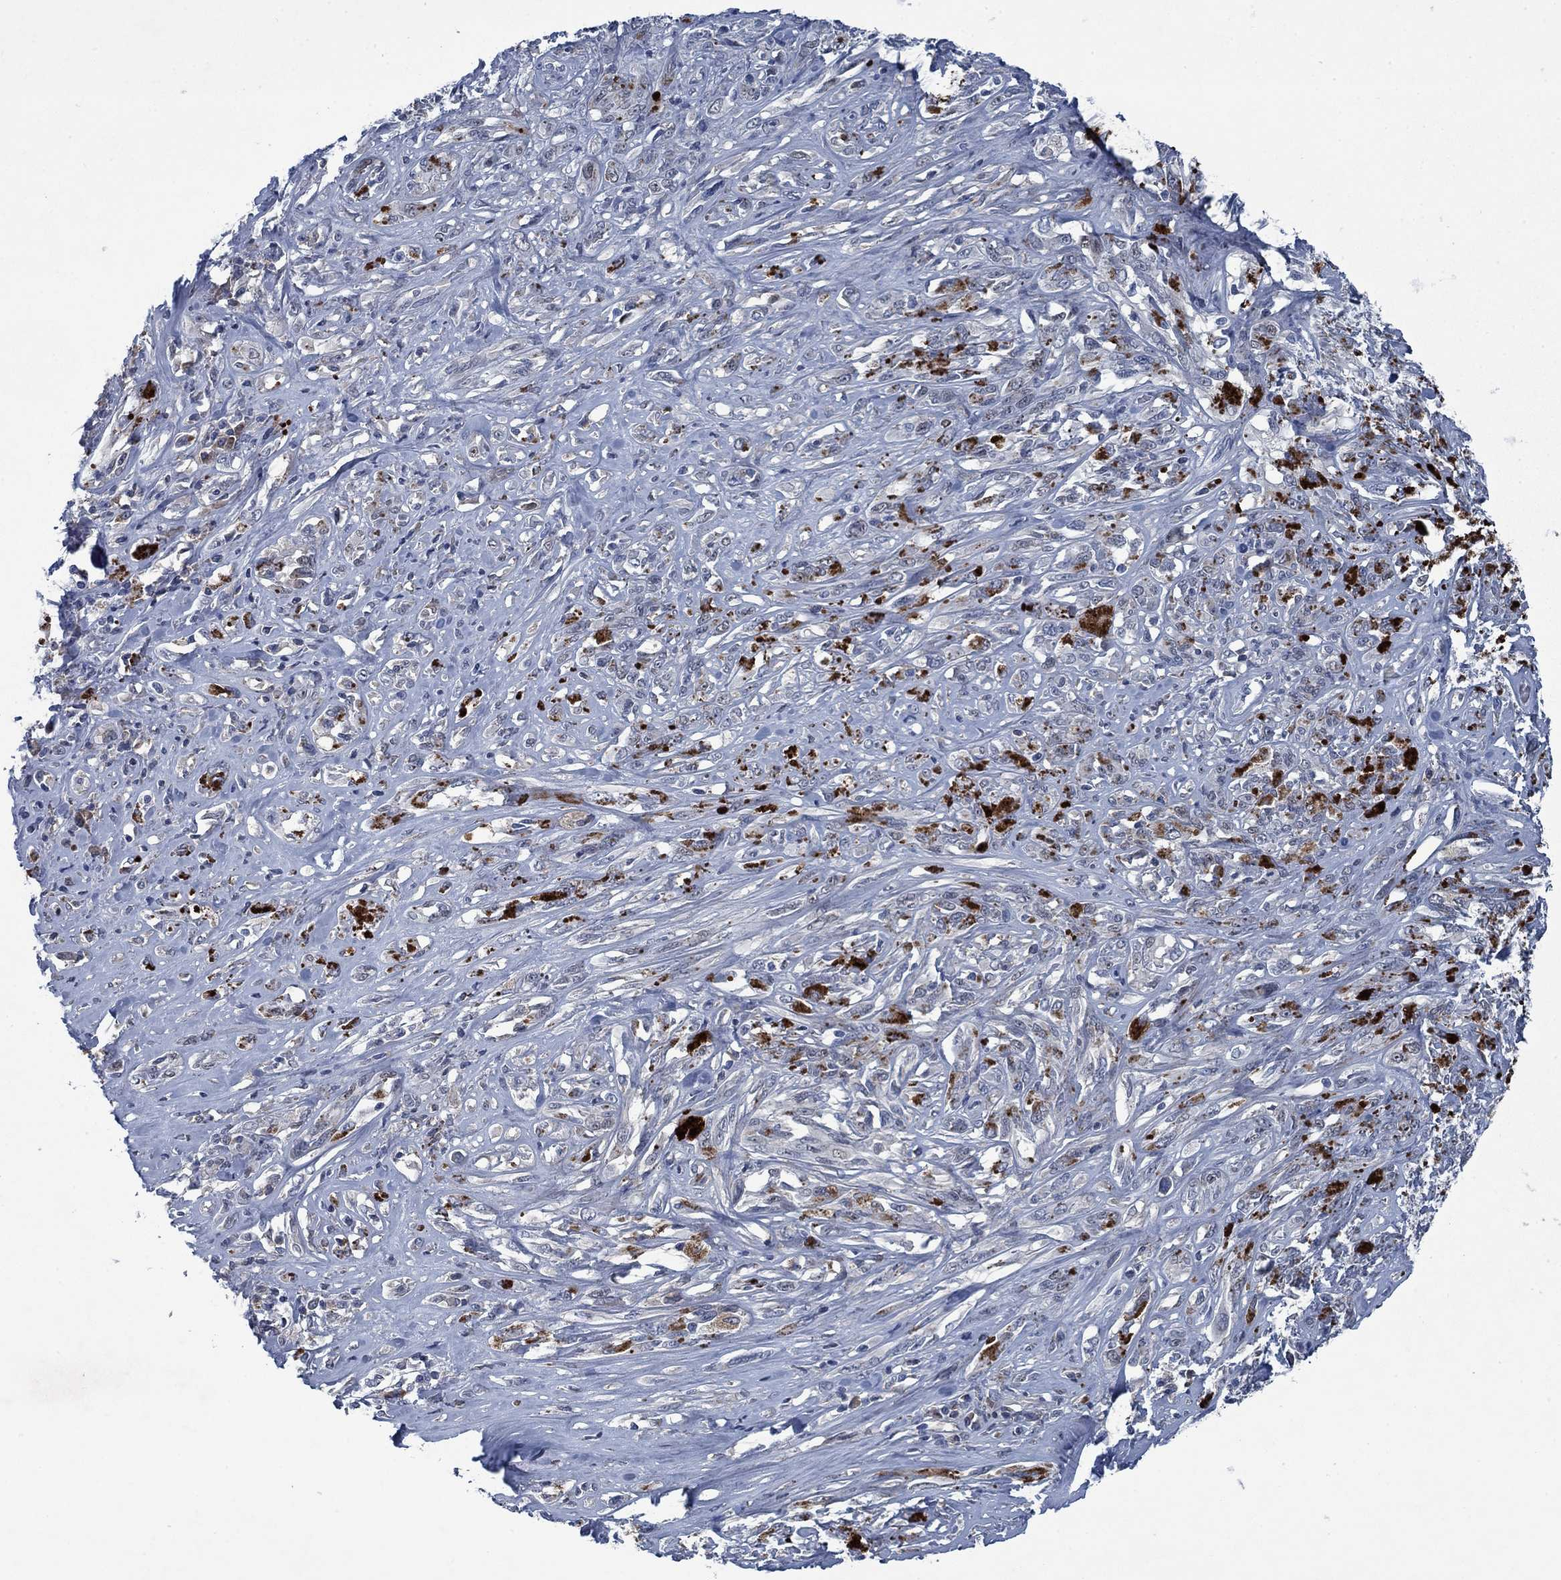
{"staining": {"intensity": "negative", "quantity": "none", "location": "none"}, "tissue": "melanoma", "cell_type": "Tumor cells", "image_type": "cancer", "snomed": [{"axis": "morphology", "description": "Malignant melanoma, NOS"}, {"axis": "topography", "description": "Skin"}], "caption": "This is an immunohistochemistry histopathology image of human melanoma. There is no positivity in tumor cells.", "gene": "PNMA8A", "patient": {"sex": "female", "age": 91}}